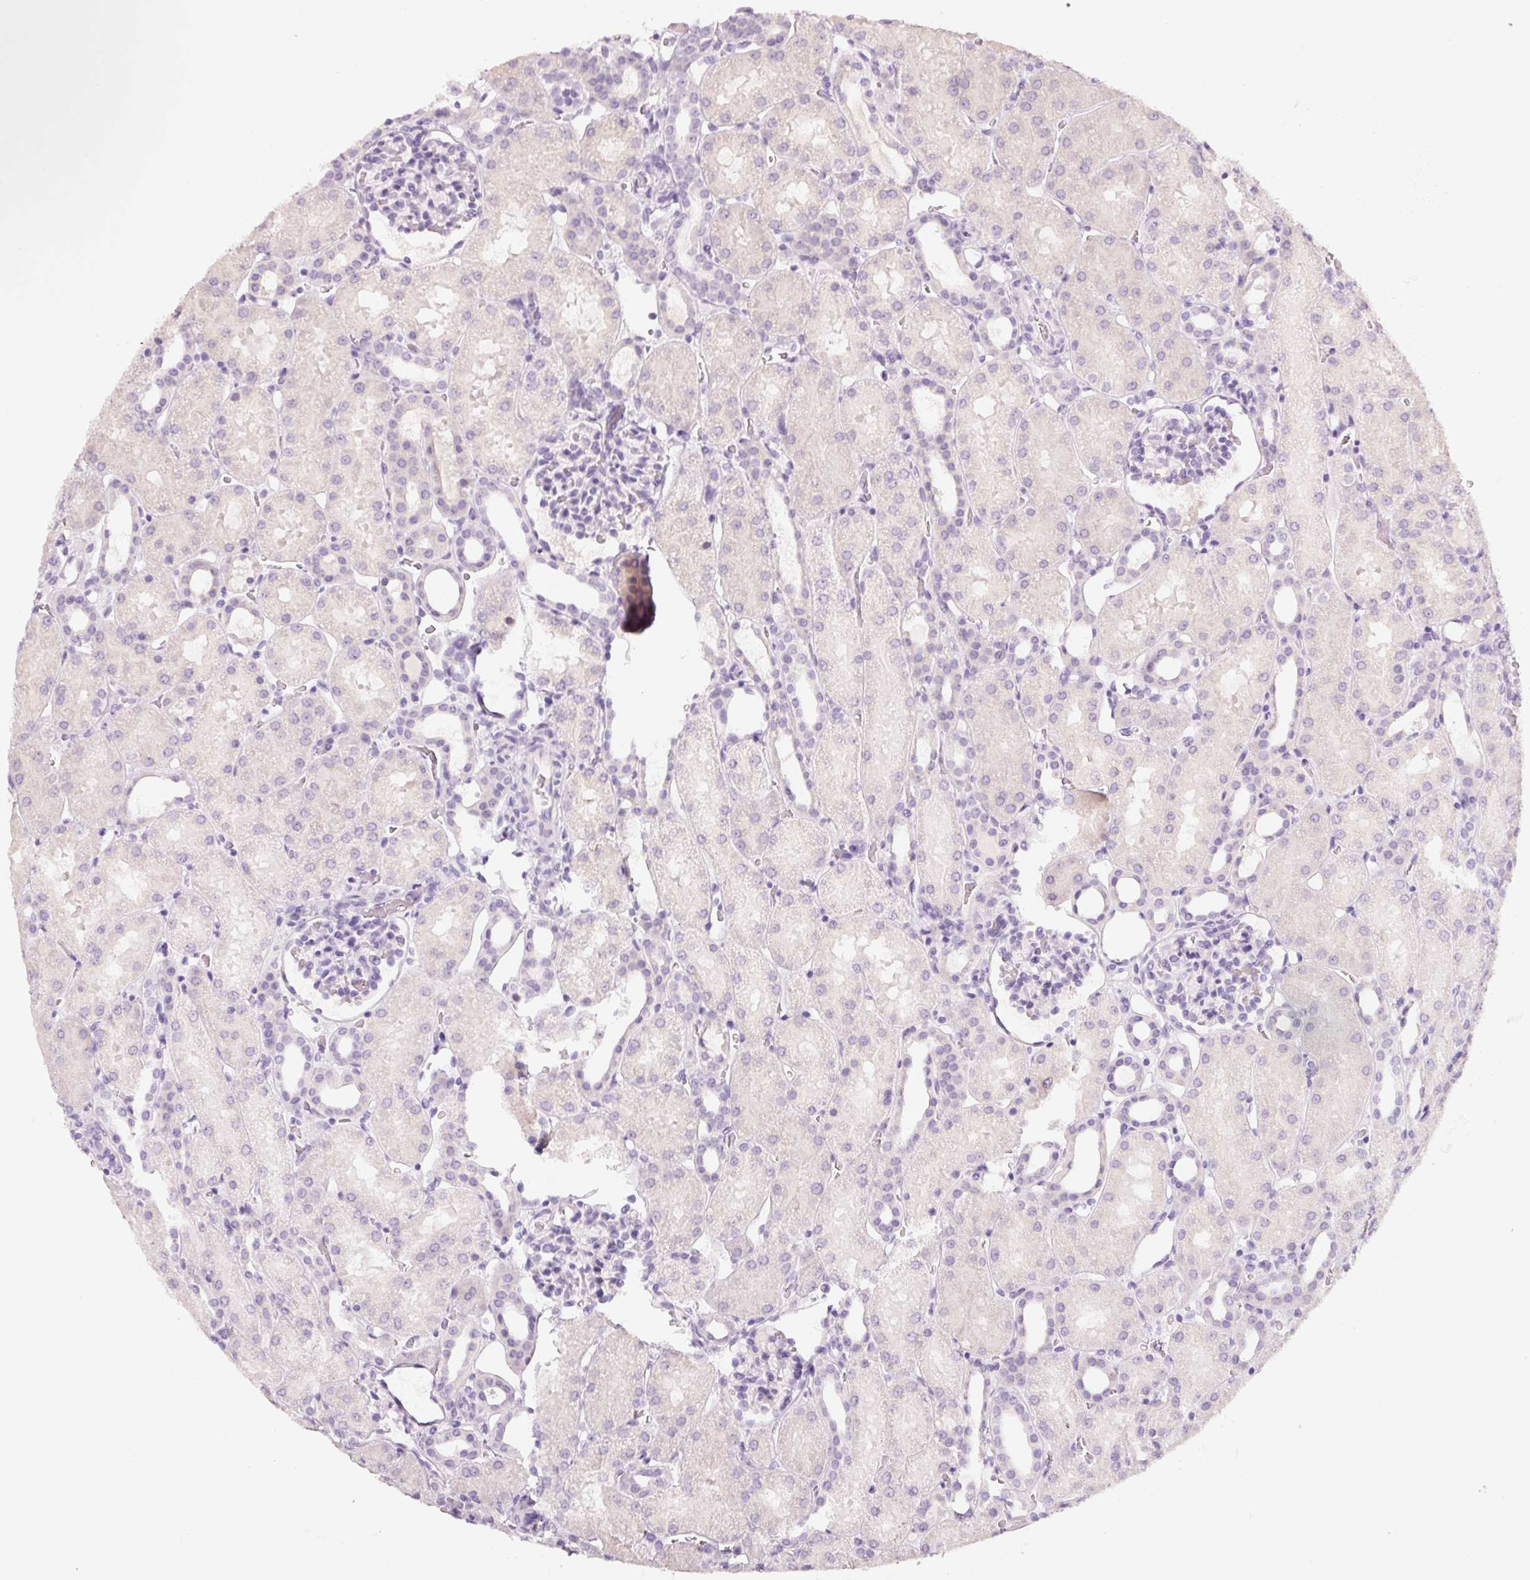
{"staining": {"intensity": "negative", "quantity": "none", "location": "none"}, "tissue": "kidney", "cell_type": "Cells in glomeruli", "image_type": "normal", "snomed": [{"axis": "morphology", "description": "Normal tissue, NOS"}, {"axis": "topography", "description": "Kidney"}], "caption": "A high-resolution histopathology image shows immunohistochemistry (IHC) staining of normal kidney, which displays no significant expression in cells in glomeruli. The staining is performed using DAB (3,3'-diaminobenzidine) brown chromogen with nuclei counter-stained in using hematoxylin.", "gene": "ENSG00000206549", "patient": {"sex": "male", "age": 2}}